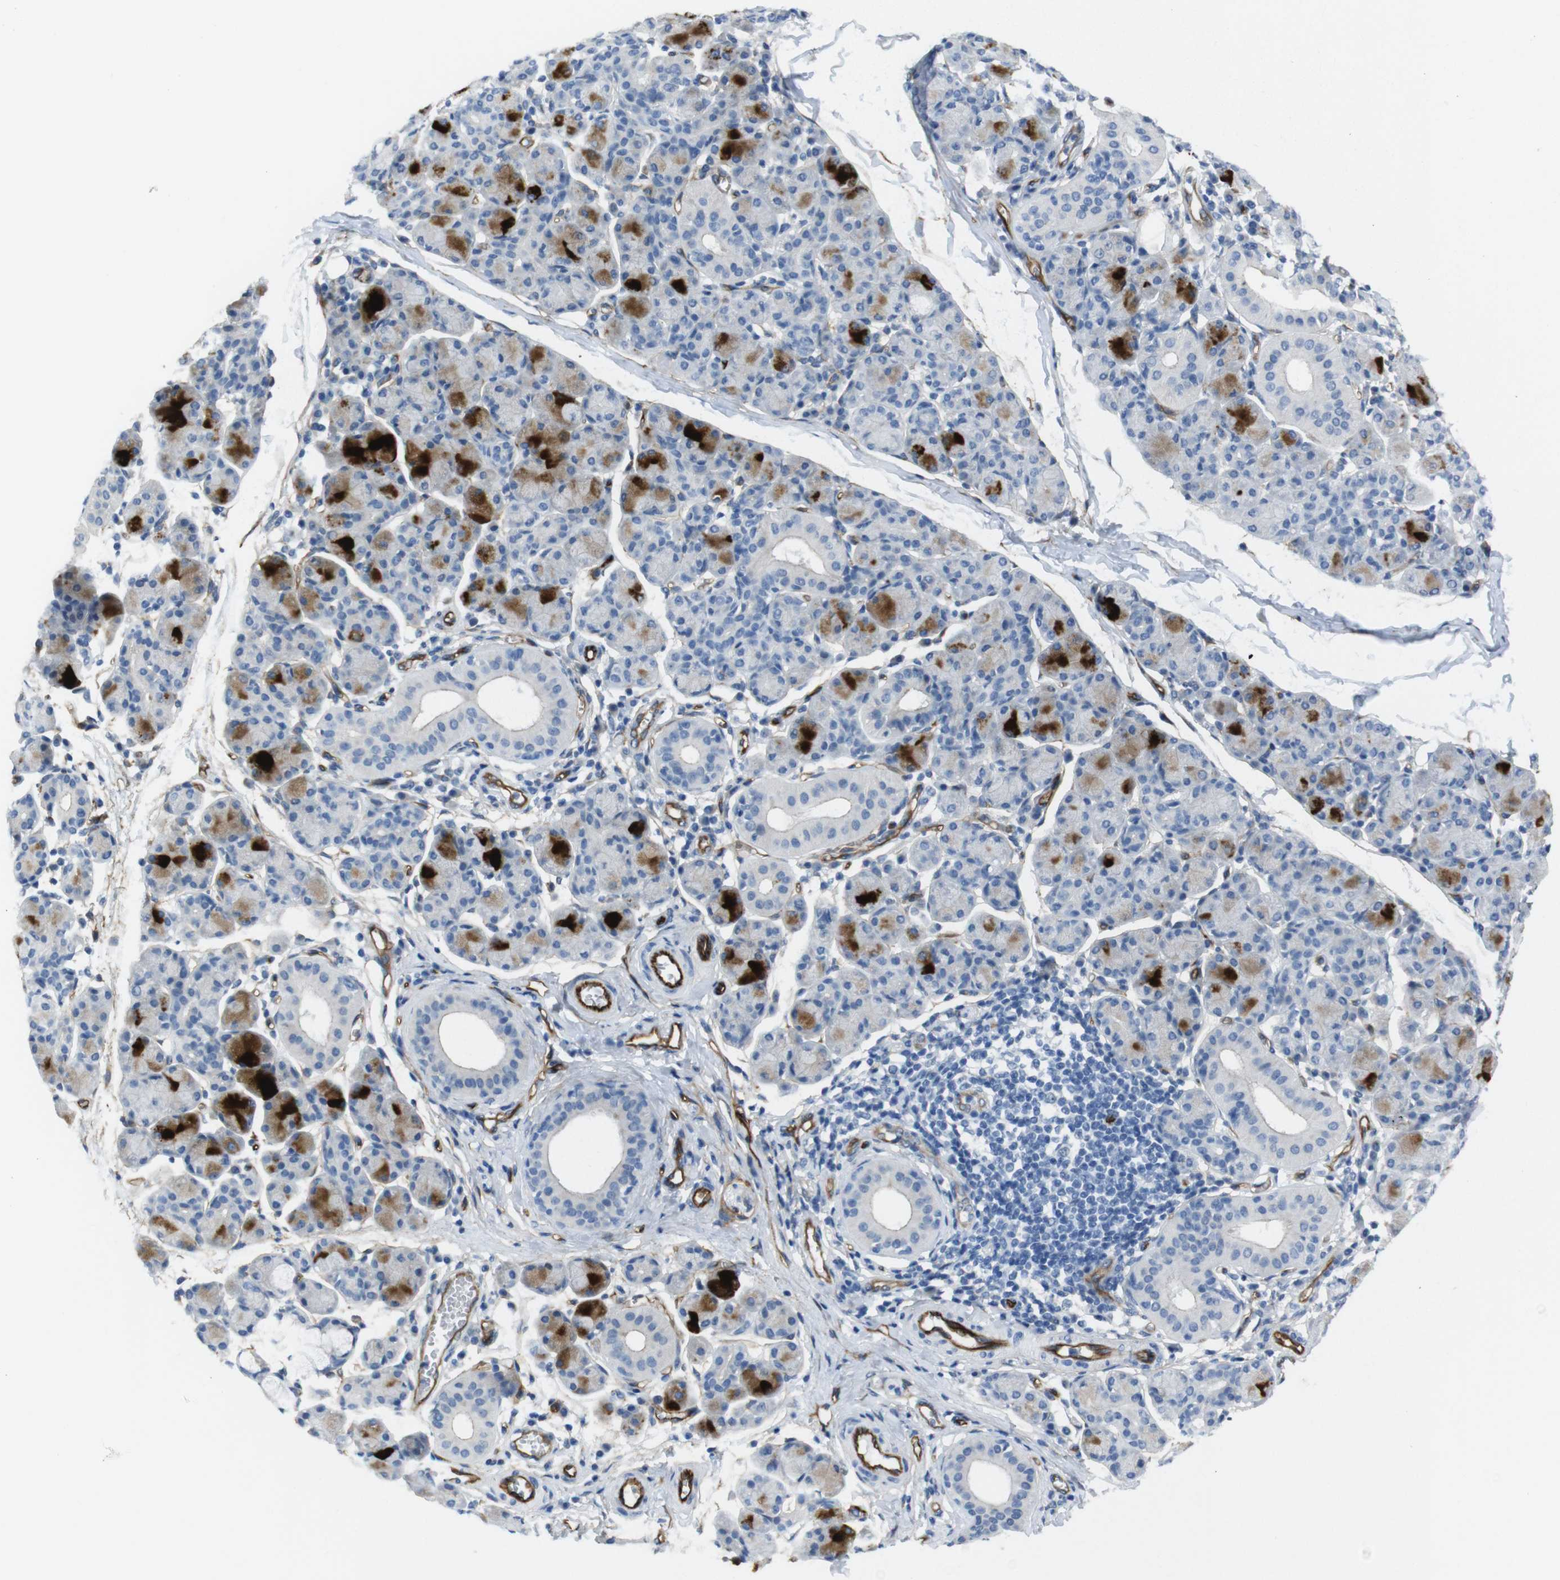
{"staining": {"intensity": "strong", "quantity": "25%-75%", "location": "cytoplasmic/membranous"}, "tissue": "salivary gland", "cell_type": "Glandular cells", "image_type": "normal", "snomed": [{"axis": "morphology", "description": "Normal tissue, NOS"}, {"axis": "morphology", "description": "Inflammation, NOS"}, {"axis": "topography", "description": "Lymph node"}, {"axis": "topography", "description": "Salivary gland"}], "caption": "This micrograph shows immunohistochemistry (IHC) staining of normal salivary gland, with high strong cytoplasmic/membranous expression in approximately 25%-75% of glandular cells.", "gene": "HSPA12B", "patient": {"sex": "male", "age": 3}}